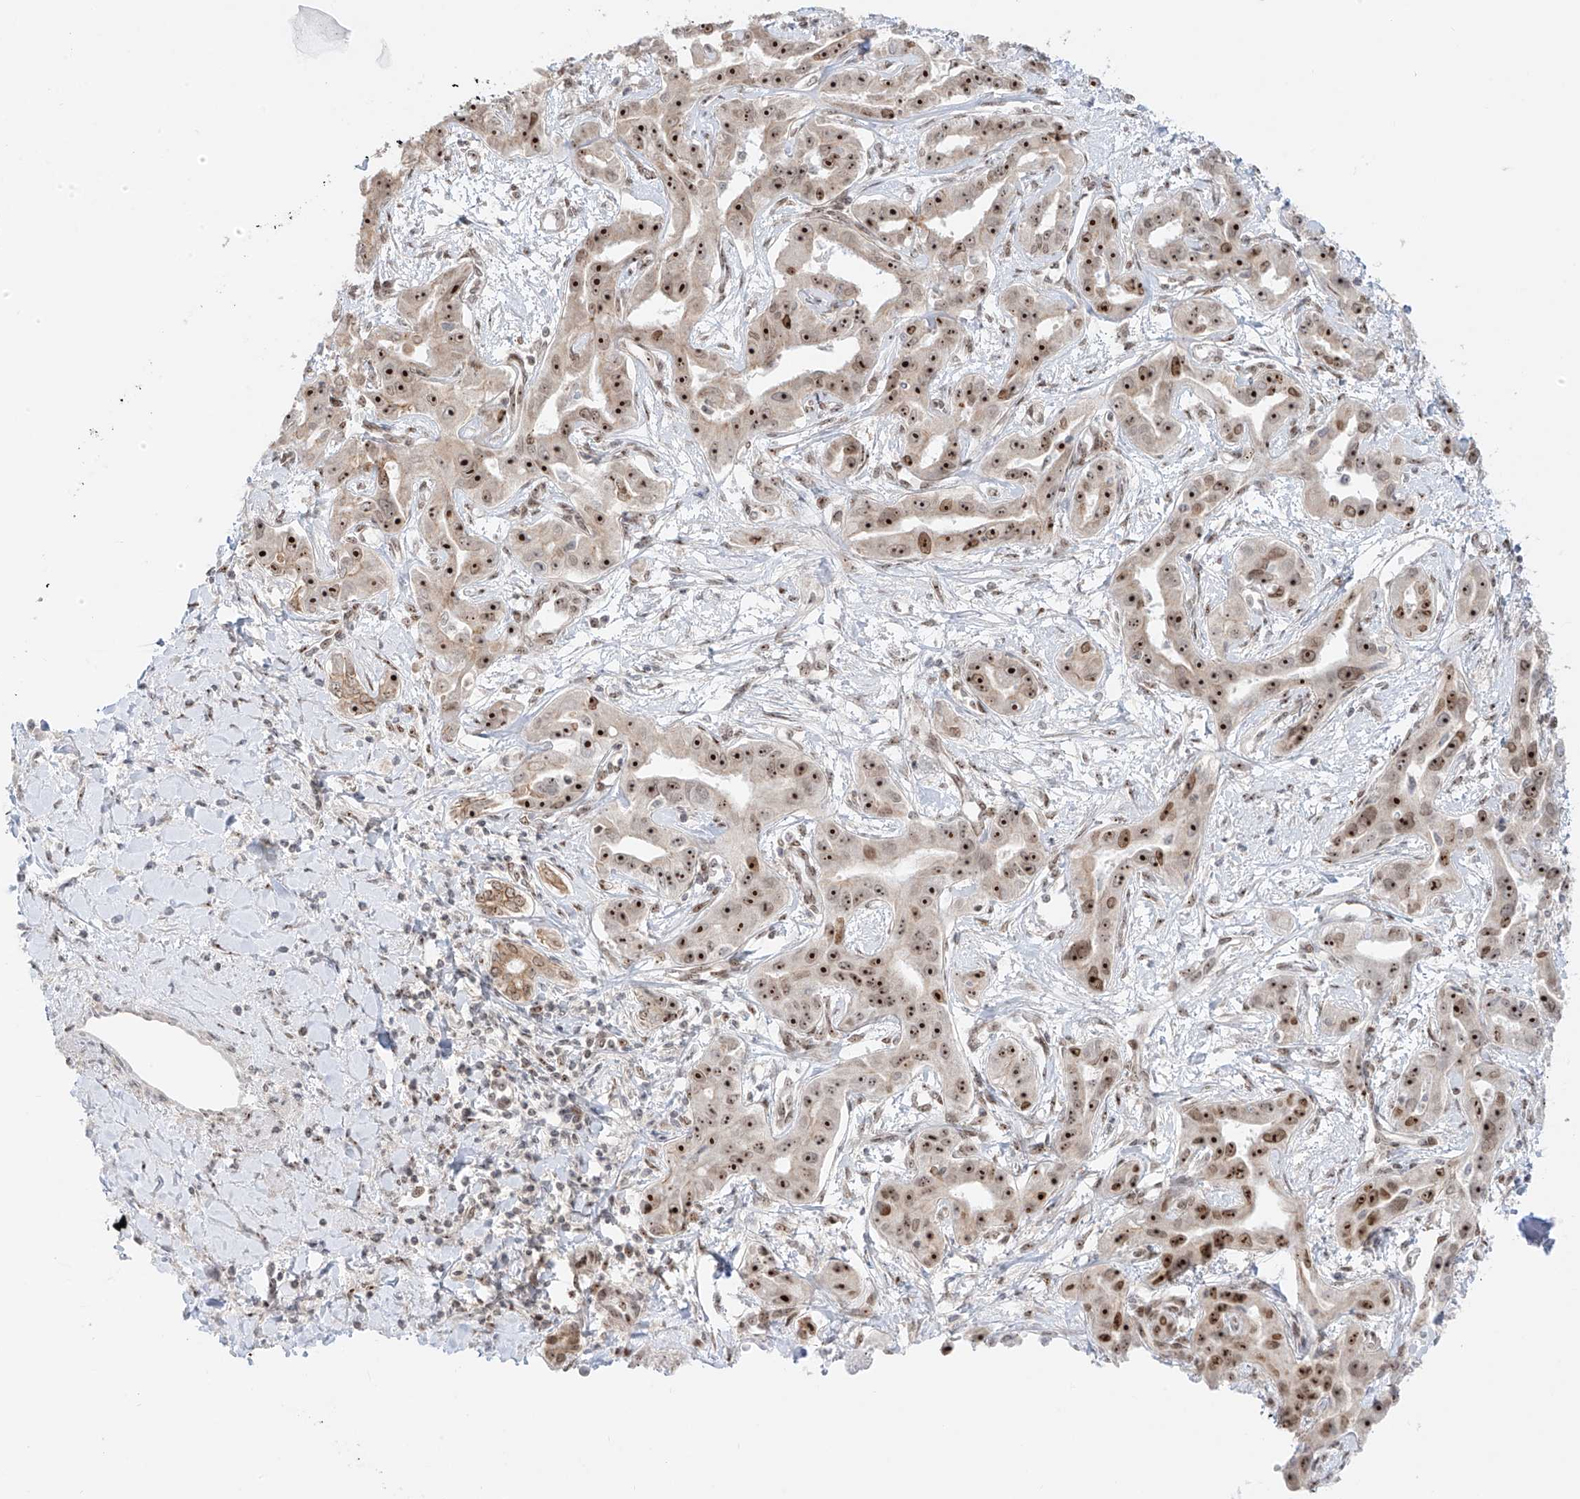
{"staining": {"intensity": "strong", "quantity": ">75%", "location": "cytoplasmic/membranous,nuclear"}, "tissue": "liver cancer", "cell_type": "Tumor cells", "image_type": "cancer", "snomed": [{"axis": "morphology", "description": "Cholangiocarcinoma"}, {"axis": "topography", "description": "Liver"}], "caption": "Immunohistochemical staining of human liver cancer (cholangiocarcinoma) reveals high levels of strong cytoplasmic/membranous and nuclear protein expression in about >75% of tumor cells.", "gene": "ZNF512", "patient": {"sex": "male", "age": 59}}